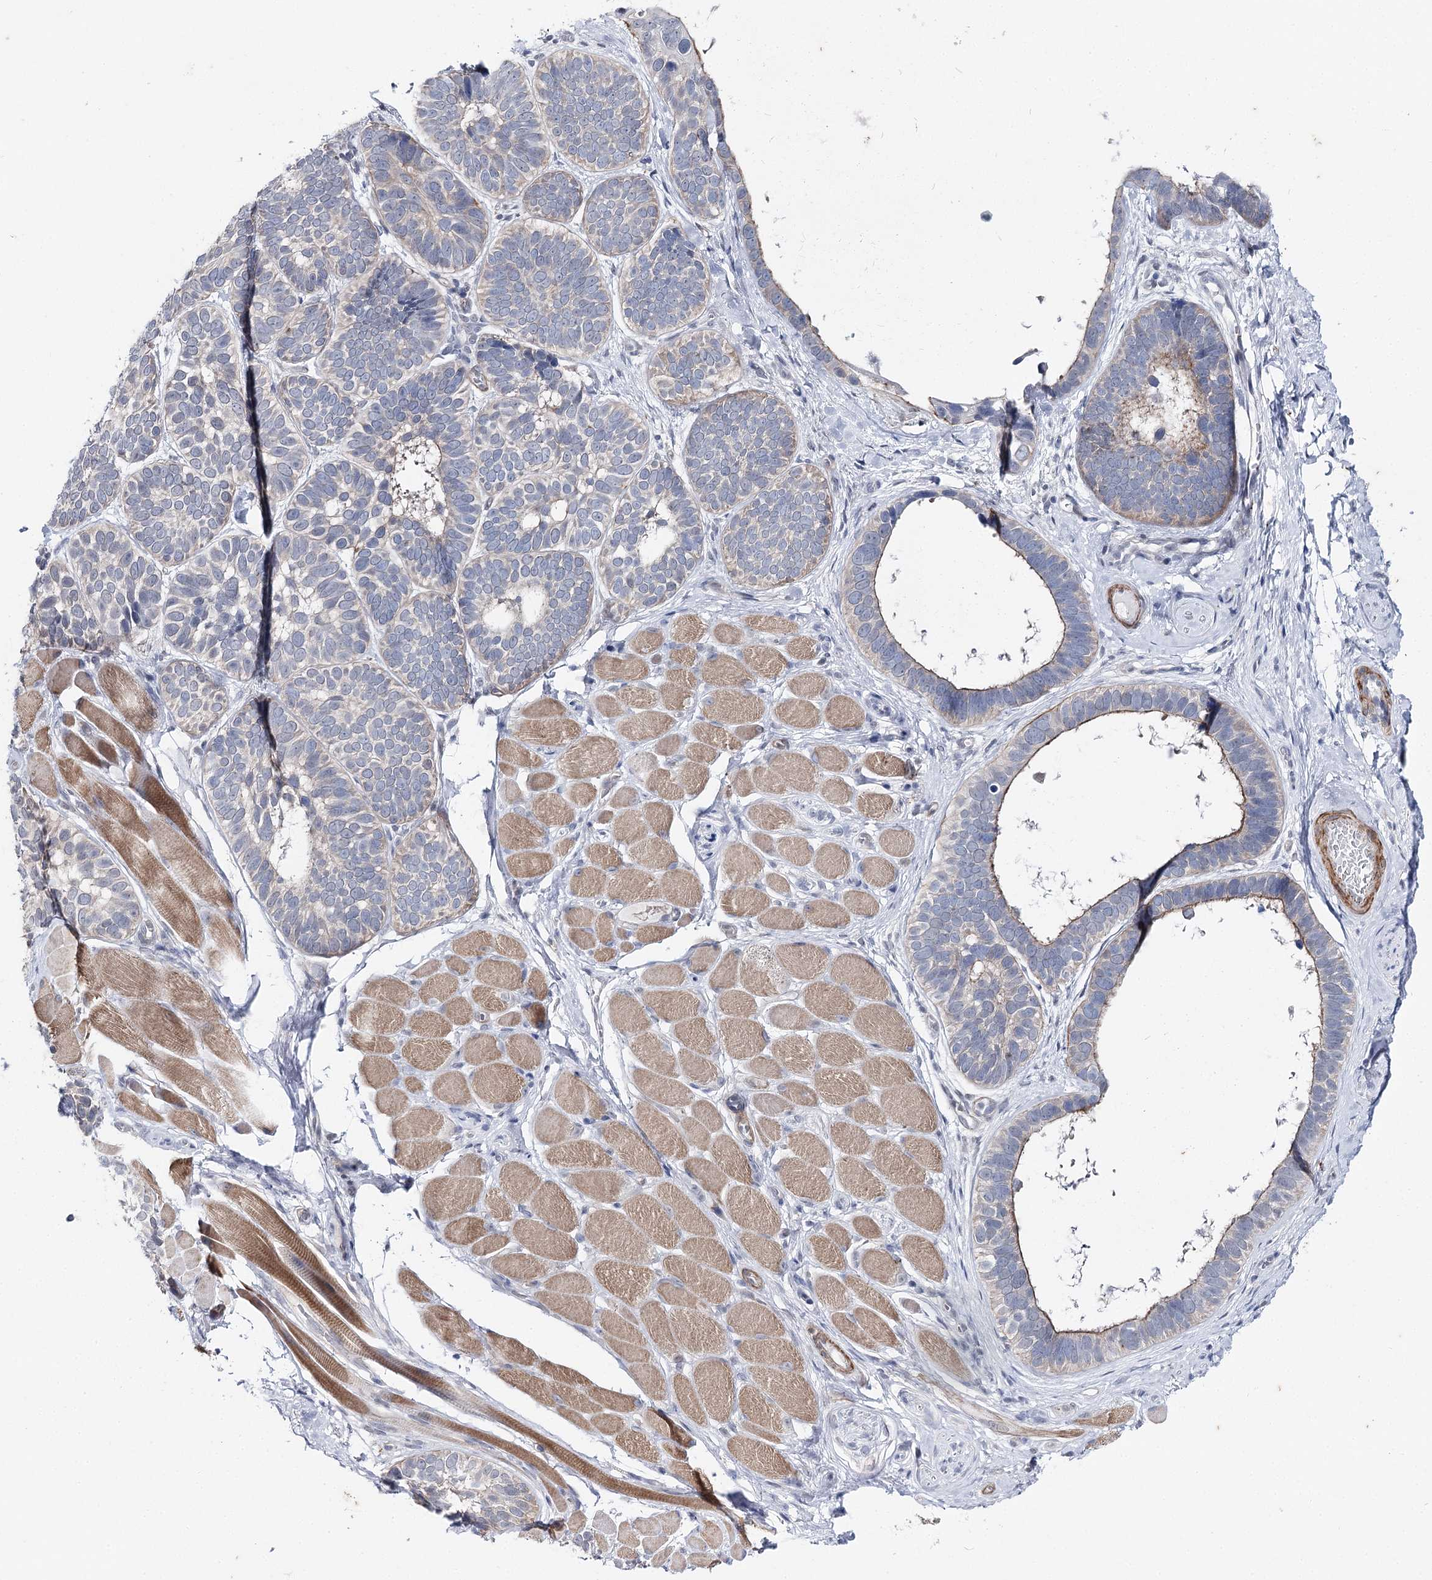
{"staining": {"intensity": "negative", "quantity": "none", "location": "none"}, "tissue": "skin cancer", "cell_type": "Tumor cells", "image_type": "cancer", "snomed": [{"axis": "morphology", "description": "Basal cell carcinoma"}, {"axis": "topography", "description": "Skin"}], "caption": "An immunohistochemistry photomicrograph of basal cell carcinoma (skin) is shown. There is no staining in tumor cells of basal cell carcinoma (skin).", "gene": "AGXT2", "patient": {"sex": "male", "age": 62}}